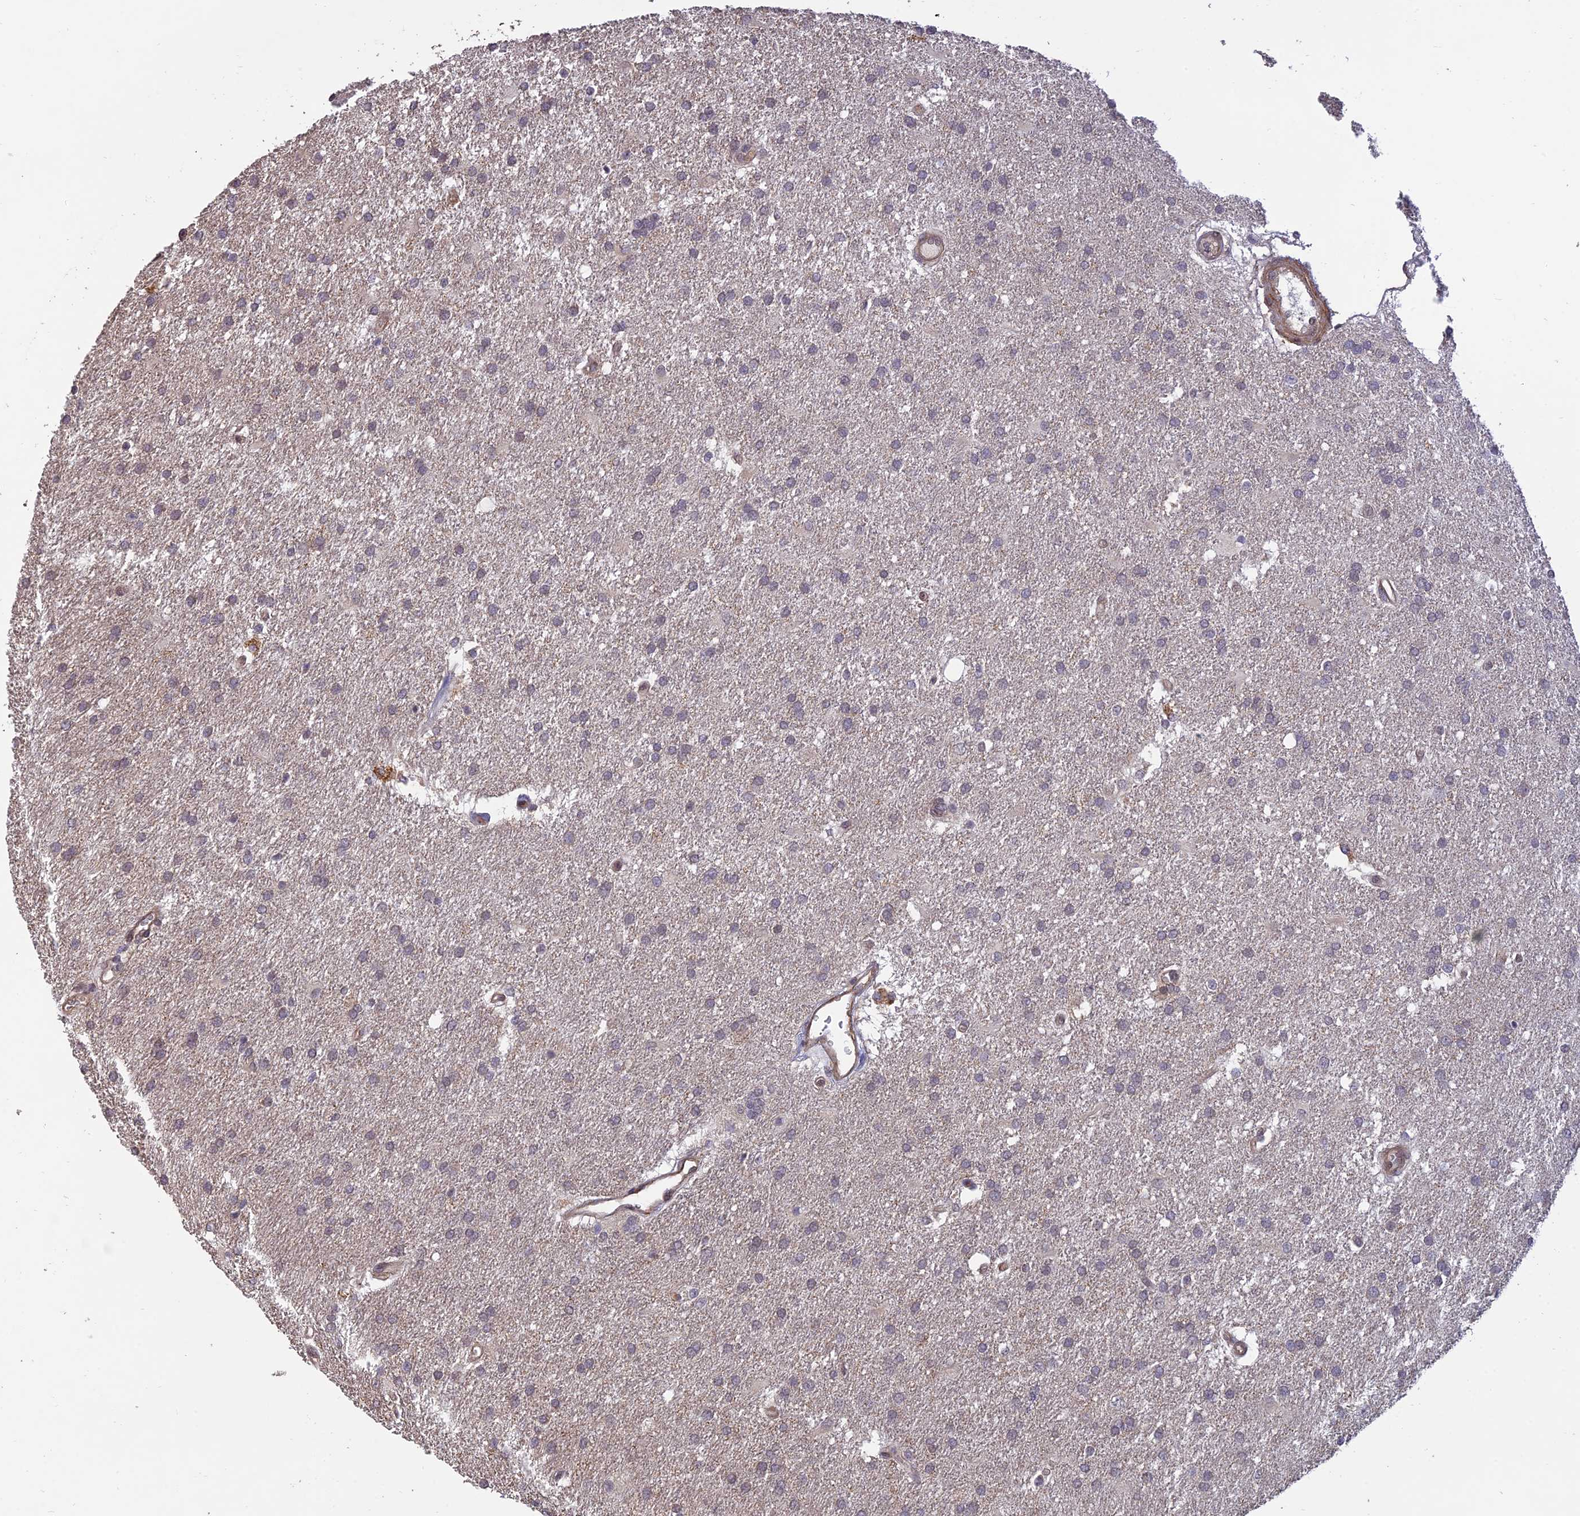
{"staining": {"intensity": "negative", "quantity": "none", "location": "none"}, "tissue": "glioma", "cell_type": "Tumor cells", "image_type": "cancer", "snomed": [{"axis": "morphology", "description": "Glioma, malignant, Low grade"}, {"axis": "topography", "description": "Brain"}], "caption": "The immunohistochemistry photomicrograph has no significant staining in tumor cells of malignant glioma (low-grade) tissue.", "gene": "PAGR1", "patient": {"sex": "male", "age": 66}}